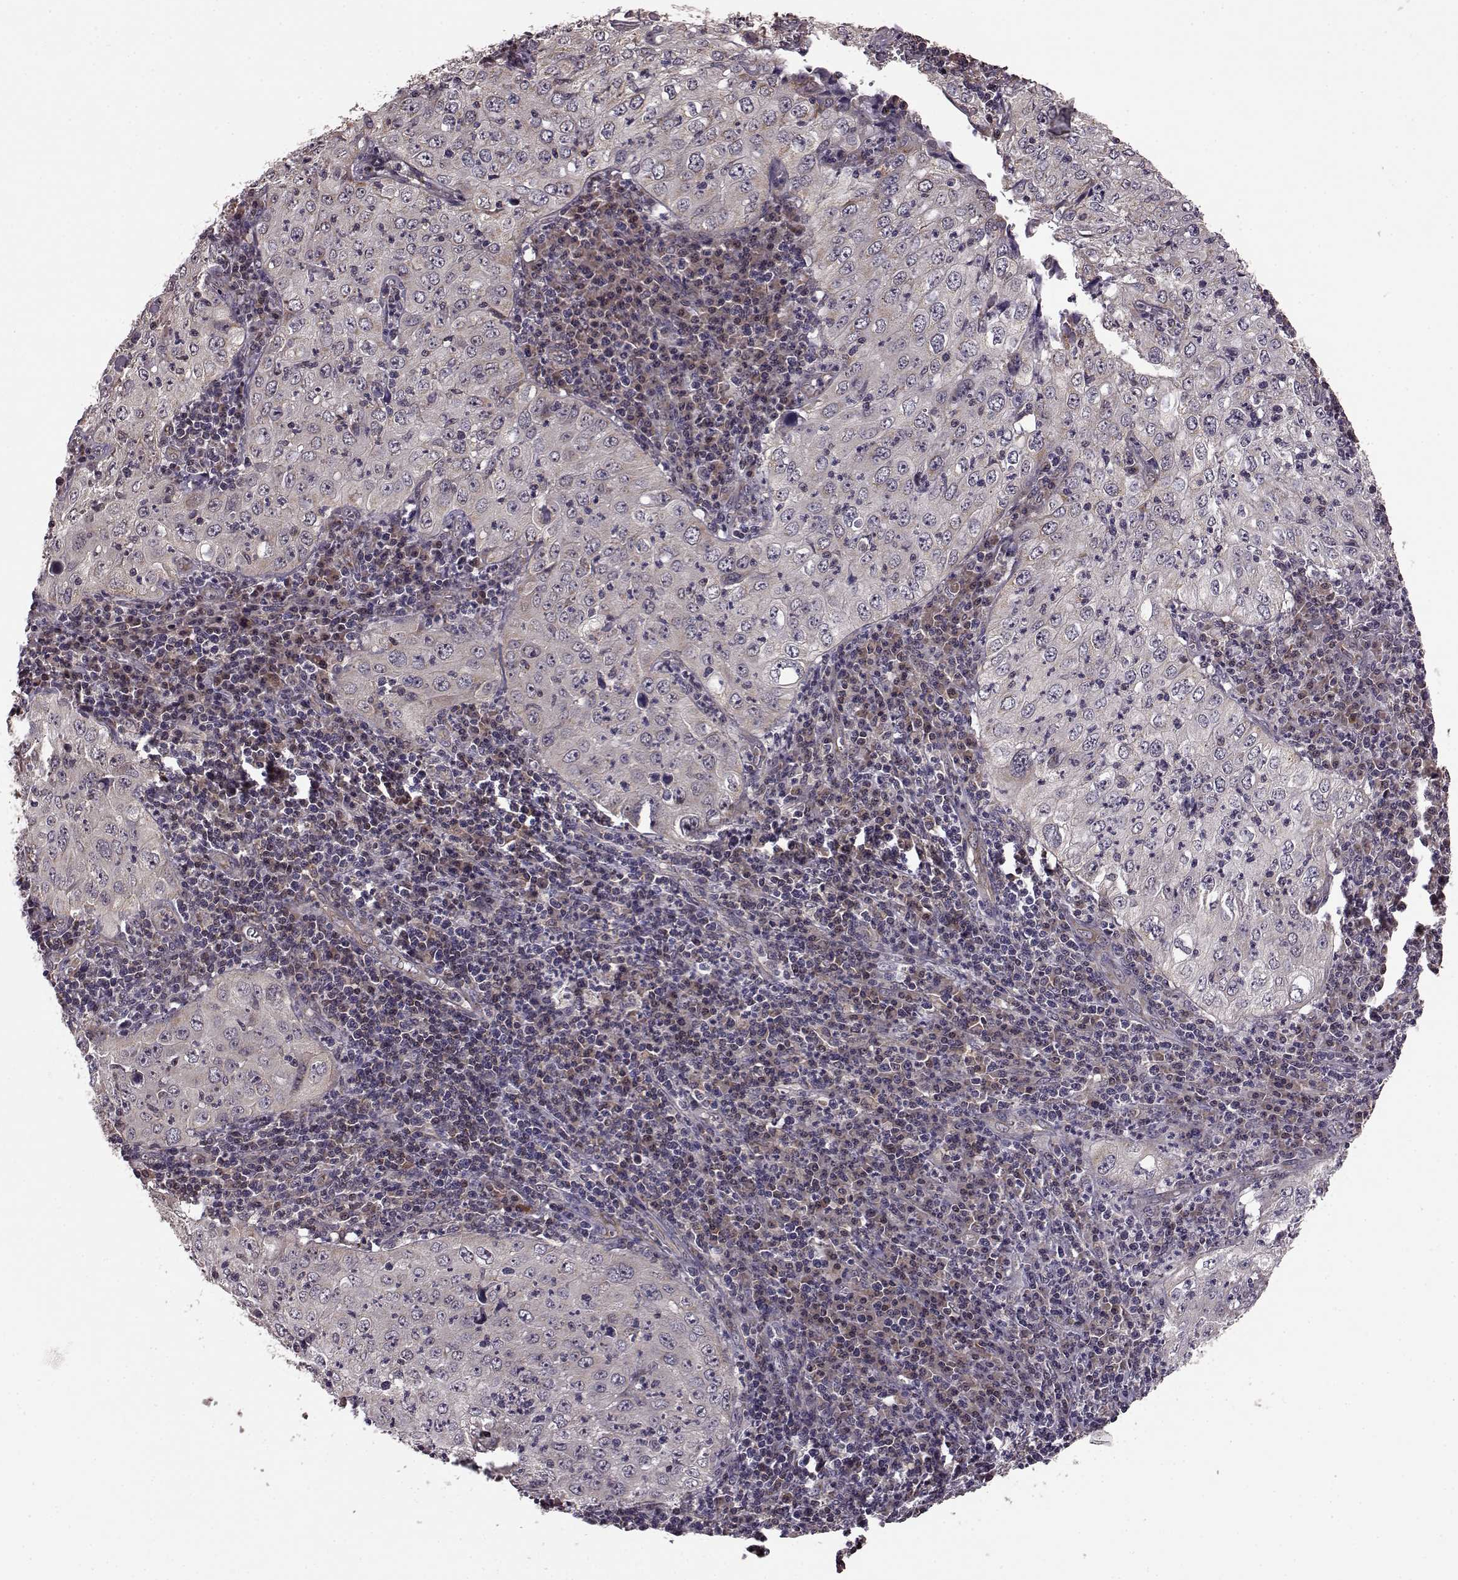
{"staining": {"intensity": "negative", "quantity": "none", "location": "none"}, "tissue": "cervical cancer", "cell_type": "Tumor cells", "image_type": "cancer", "snomed": [{"axis": "morphology", "description": "Squamous cell carcinoma, NOS"}, {"axis": "topography", "description": "Cervix"}], "caption": "Photomicrograph shows no protein staining in tumor cells of cervical squamous cell carcinoma tissue.", "gene": "PUDP", "patient": {"sex": "female", "age": 24}}